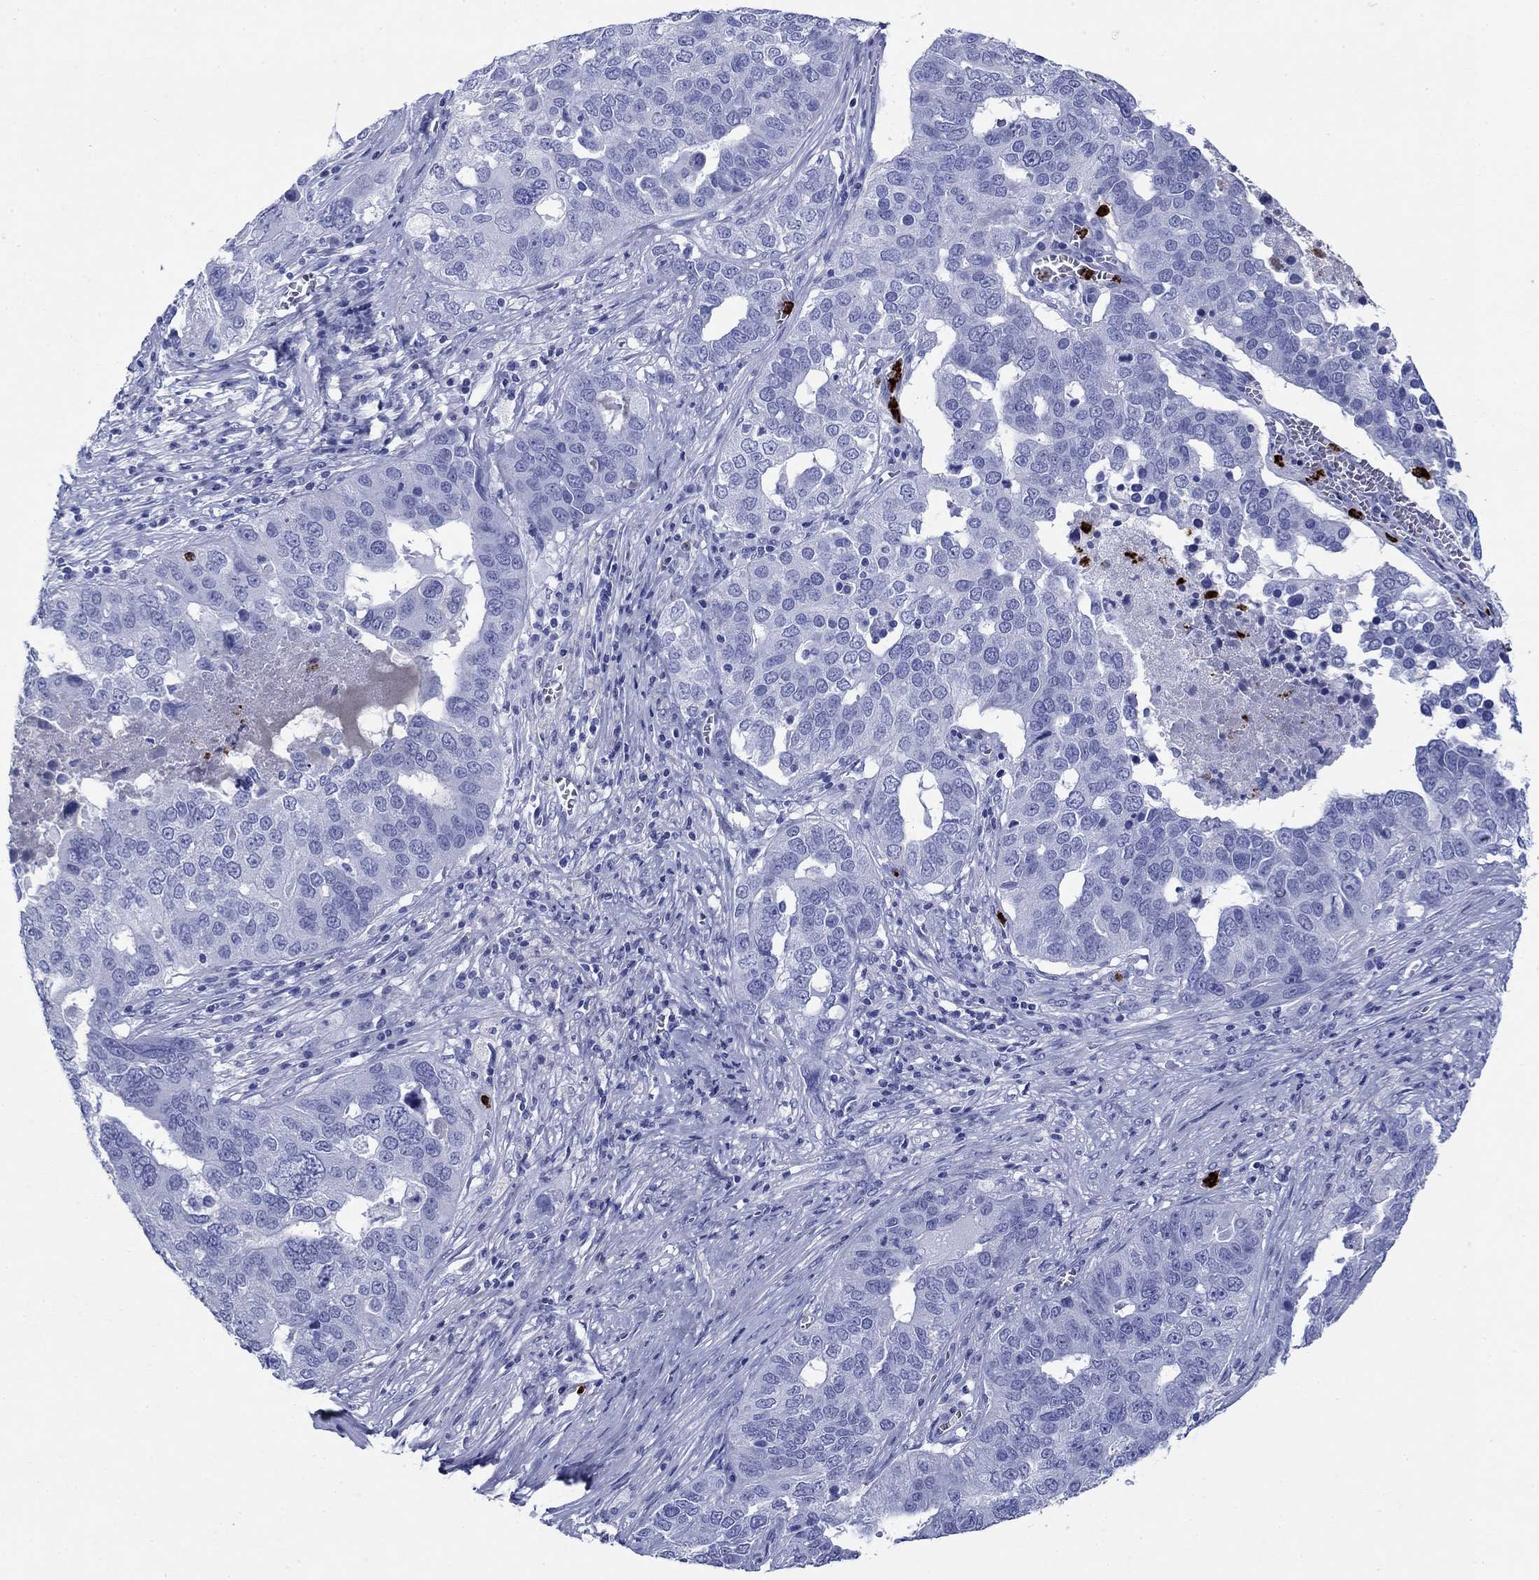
{"staining": {"intensity": "negative", "quantity": "none", "location": "none"}, "tissue": "ovarian cancer", "cell_type": "Tumor cells", "image_type": "cancer", "snomed": [{"axis": "morphology", "description": "Carcinoma, endometroid"}, {"axis": "topography", "description": "Soft tissue"}, {"axis": "topography", "description": "Ovary"}], "caption": "Tumor cells are negative for protein expression in human ovarian cancer (endometroid carcinoma).", "gene": "AZU1", "patient": {"sex": "female", "age": 52}}